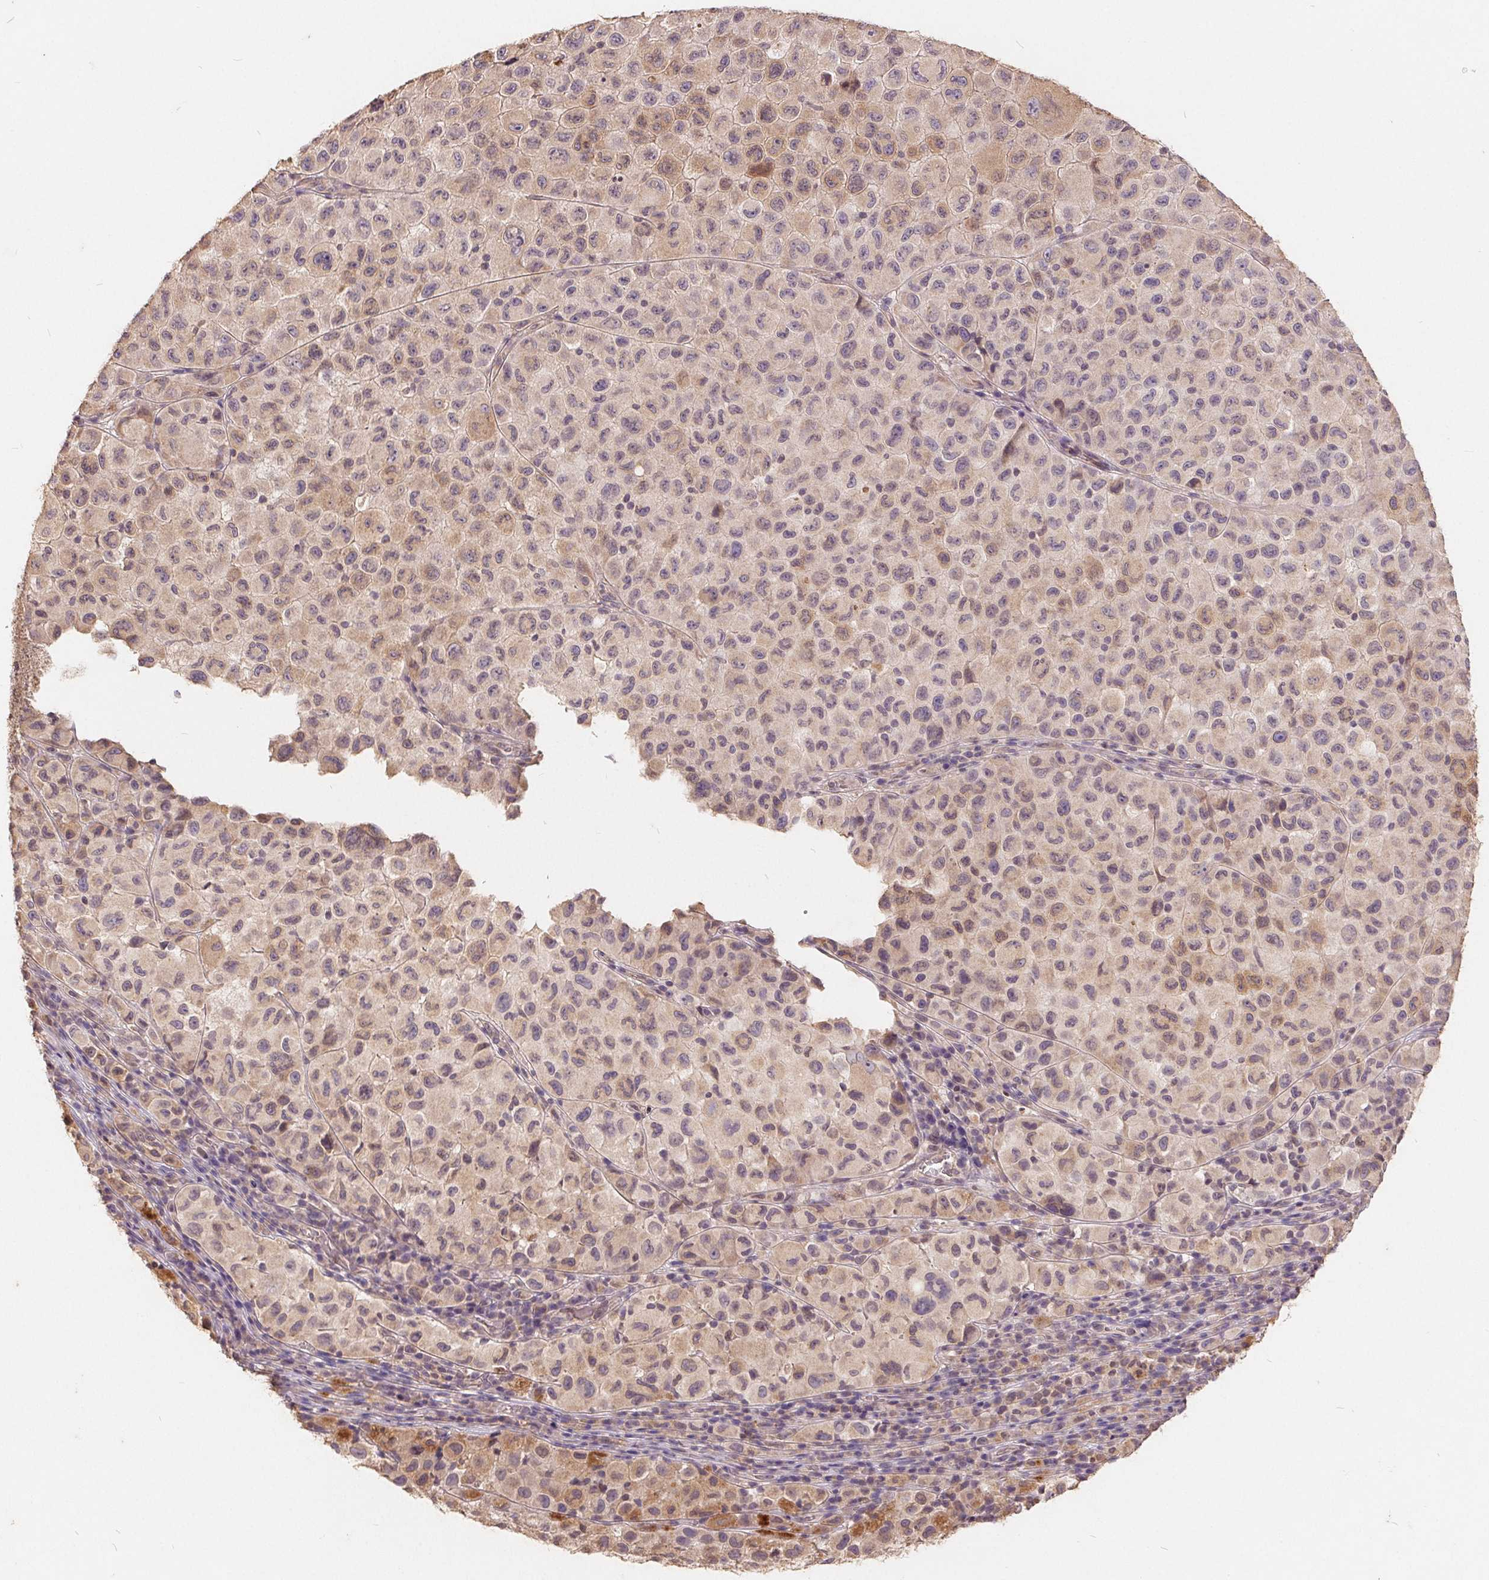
{"staining": {"intensity": "weak", "quantity": "25%-75%", "location": "cytoplasmic/membranous"}, "tissue": "melanoma", "cell_type": "Tumor cells", "image_type": "cancer", "snomed": [{"axis": "morphology", "description": "Malignant melanoma, NOS"}, {"axis": "topography", "description": "Skin"}], "caption": "Weak cytoplasmic/membranous expression is identified in approximately 25%-75% of tumor cells in malignant melanoma.", "gene": "CDIPT", "patient": {"sex": "male", "age": 93}}